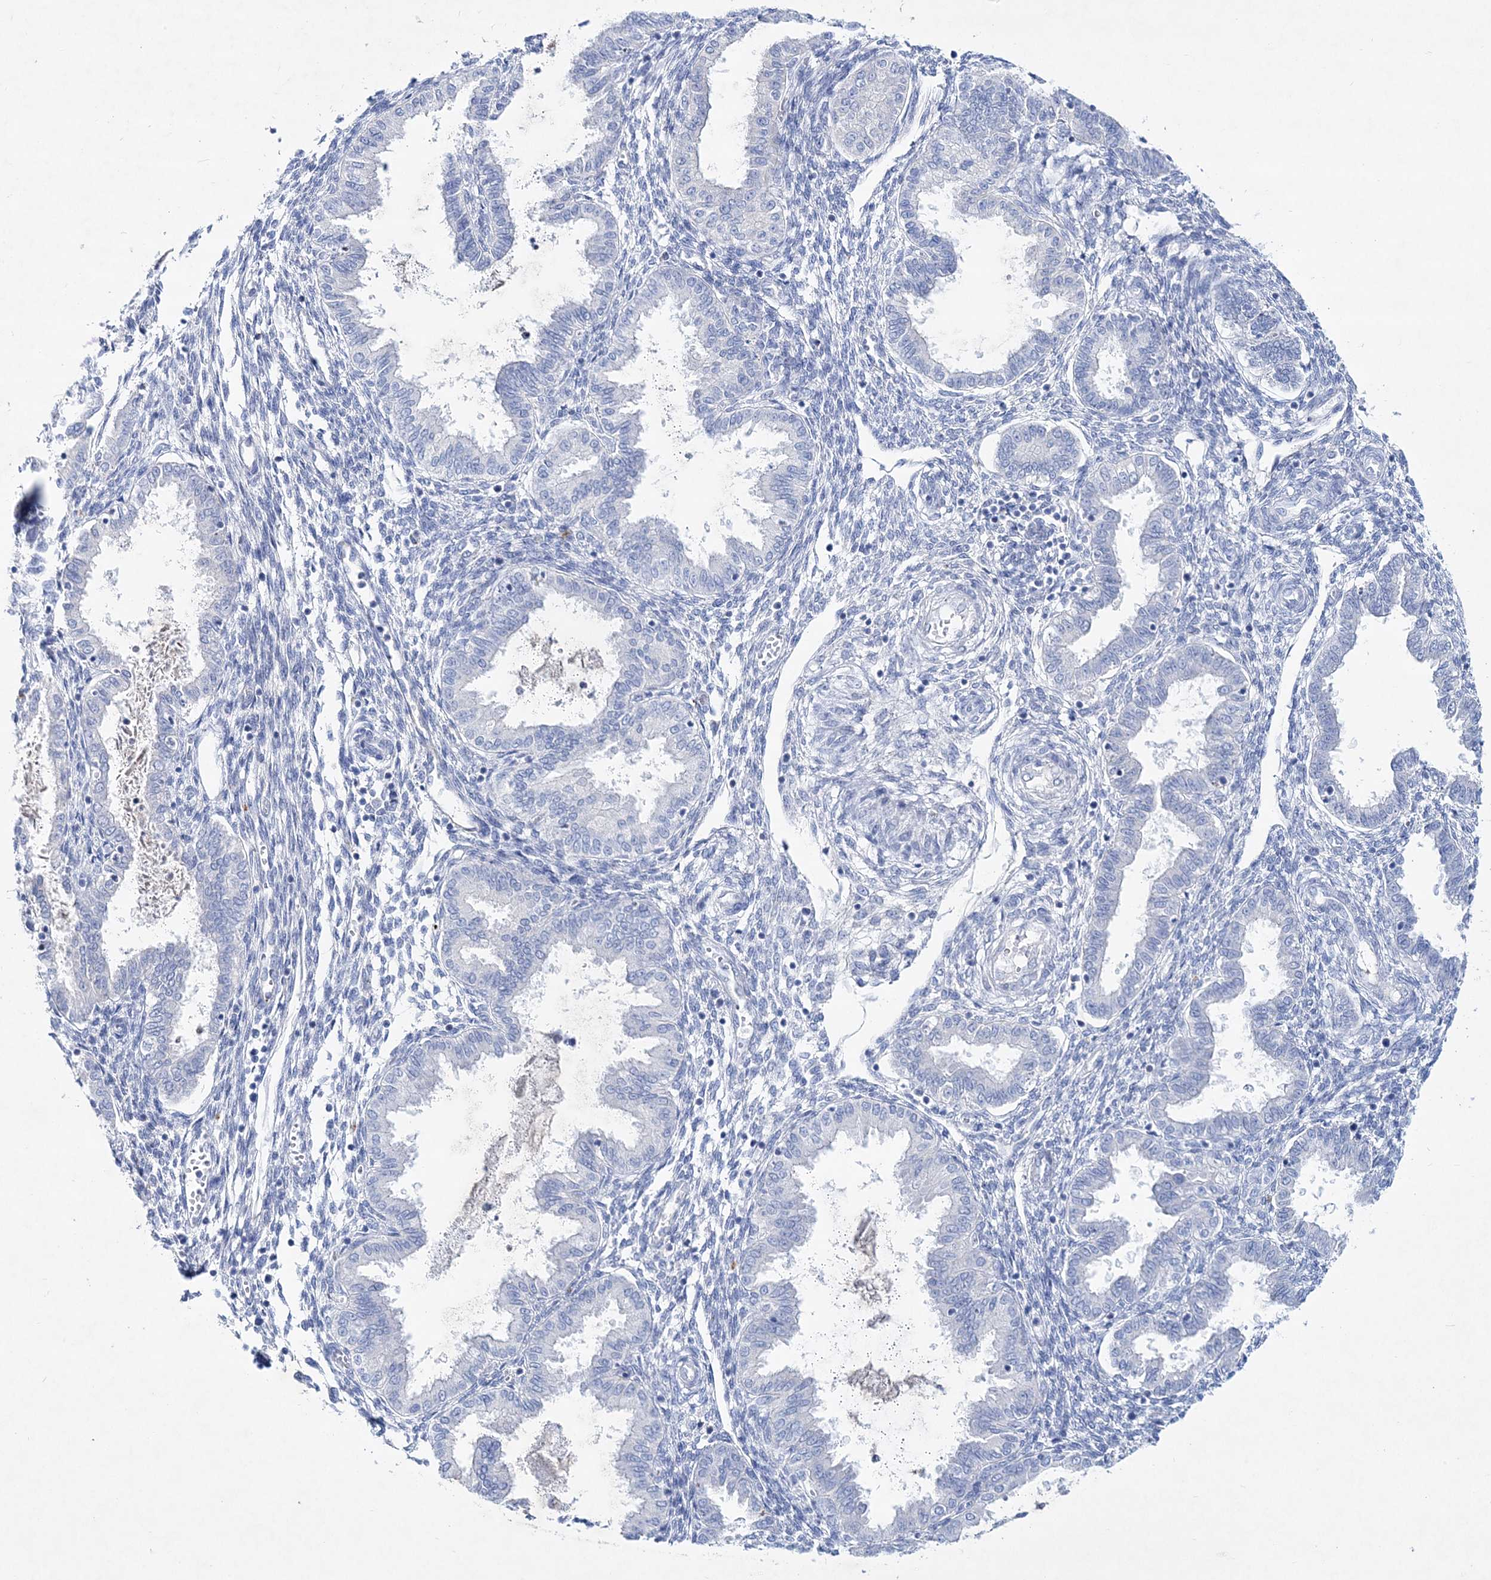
{"staining": {"intensity": "negative", "quantity": "none", "location": "none"}, "tissue": "endometrium", "cell_type": "Cells in endometrial stroma", "image_type": "normal", "snomed": [{"axis": "morphology", "description": "Normal tissue, NOS"}, {"axis": "topography", "description": "Endometrium"}], "caption": "DAB immunohistochemical staining of benign endometrium exhibits no significant positivity in cells in endometrial stroma. (Brightfield microscopy of DAB (3,3'-diaminobenzidine) immunohistochemistry at high magnification).", "gene": "SPINK7", "patient": {"sex": "female", "age": 33}}